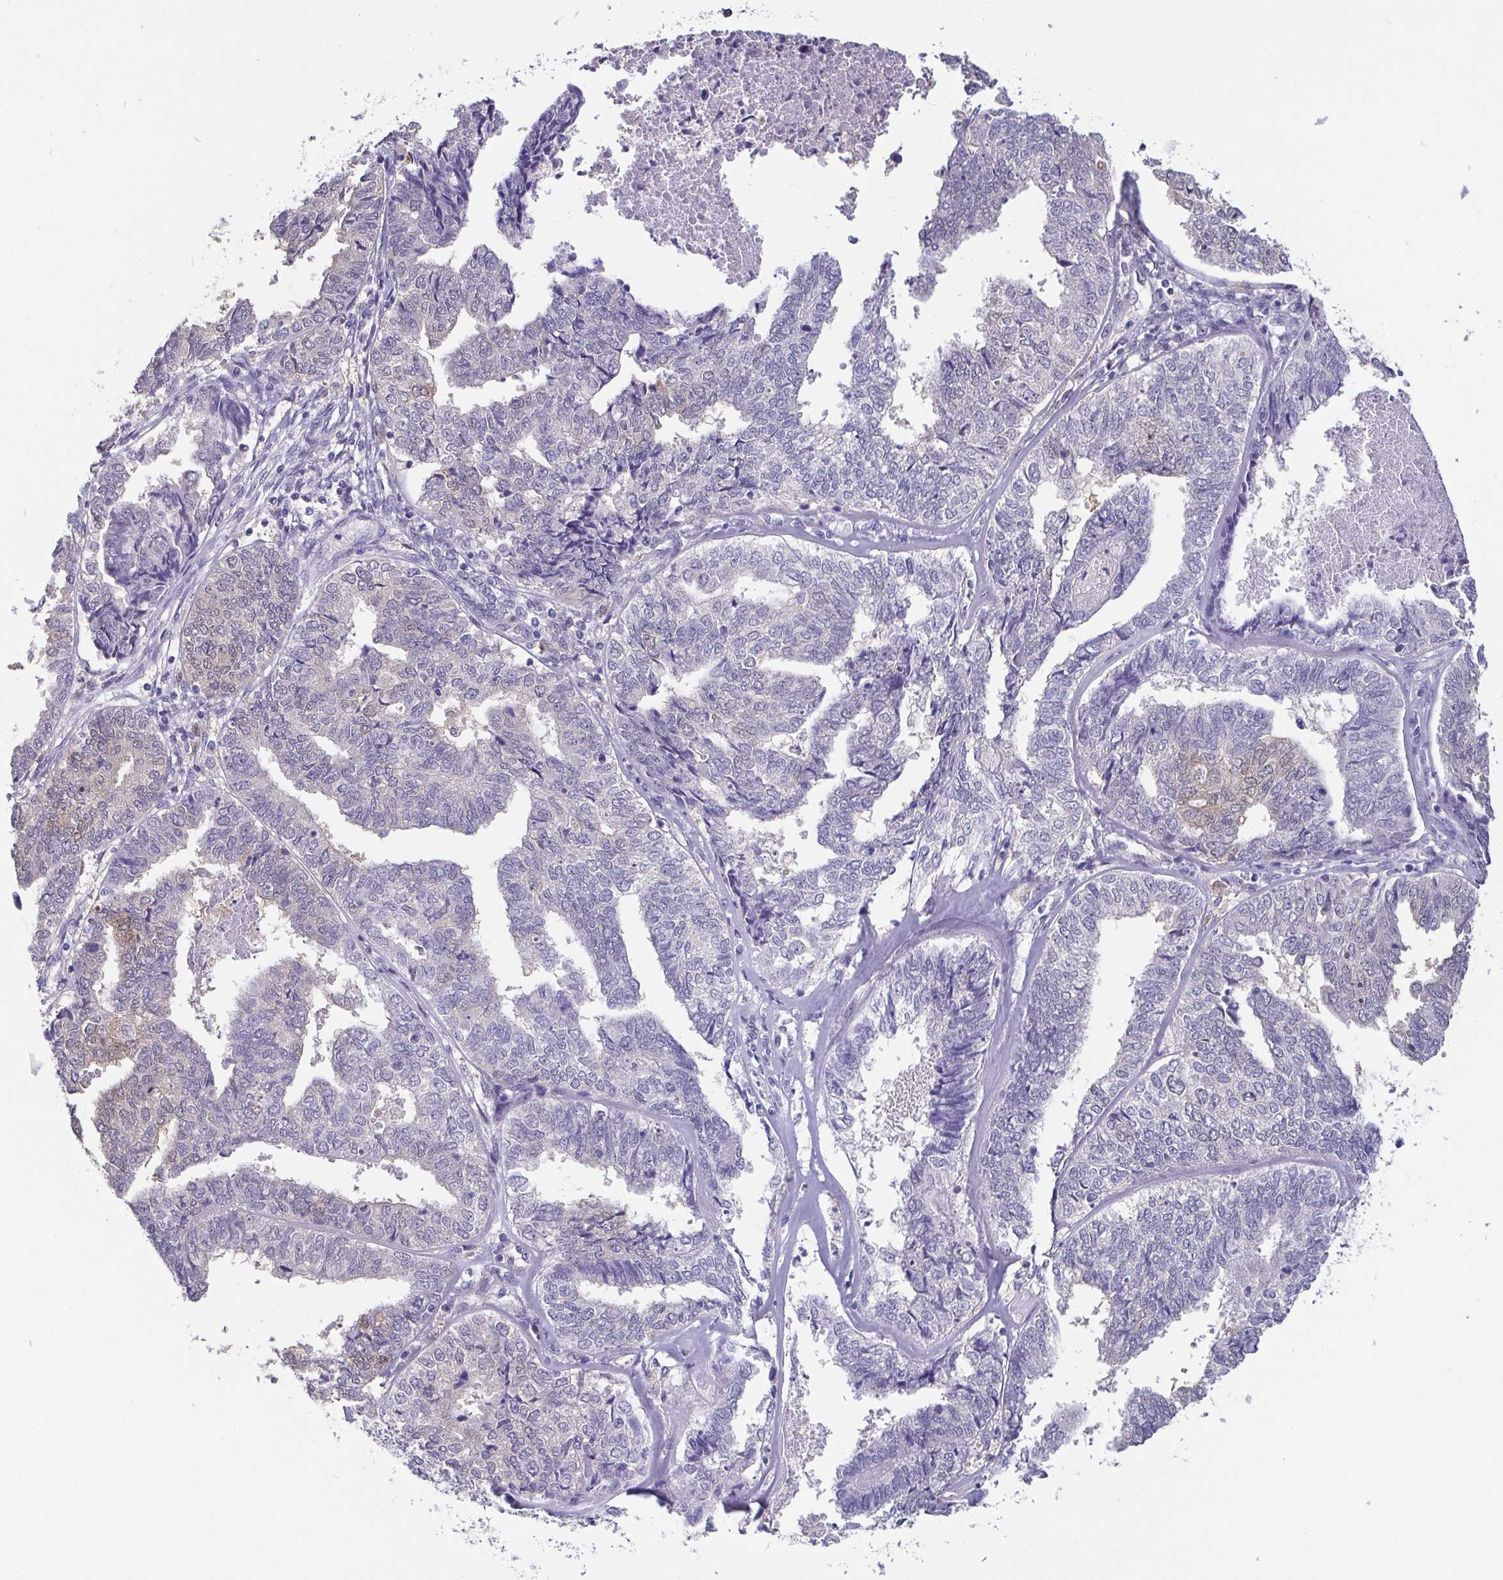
{"staining": {"intensity": "negative", "quantity": "none", "location": "none"}, "tissue": "endometrial cancer", "cell_type": "Tumor cells", "image_type": "cancer", "snomed": [{"axis": "morphology", "description": "Adenocarcinoma, NOS"}, {"axis": "topography", "description": "Endometrium"}], "caption": "The histopathology image shows no staining of tumor cells in endometrial cancer.", "gene": "IDH1", "patient": {"sex": "female", "age": 73}}